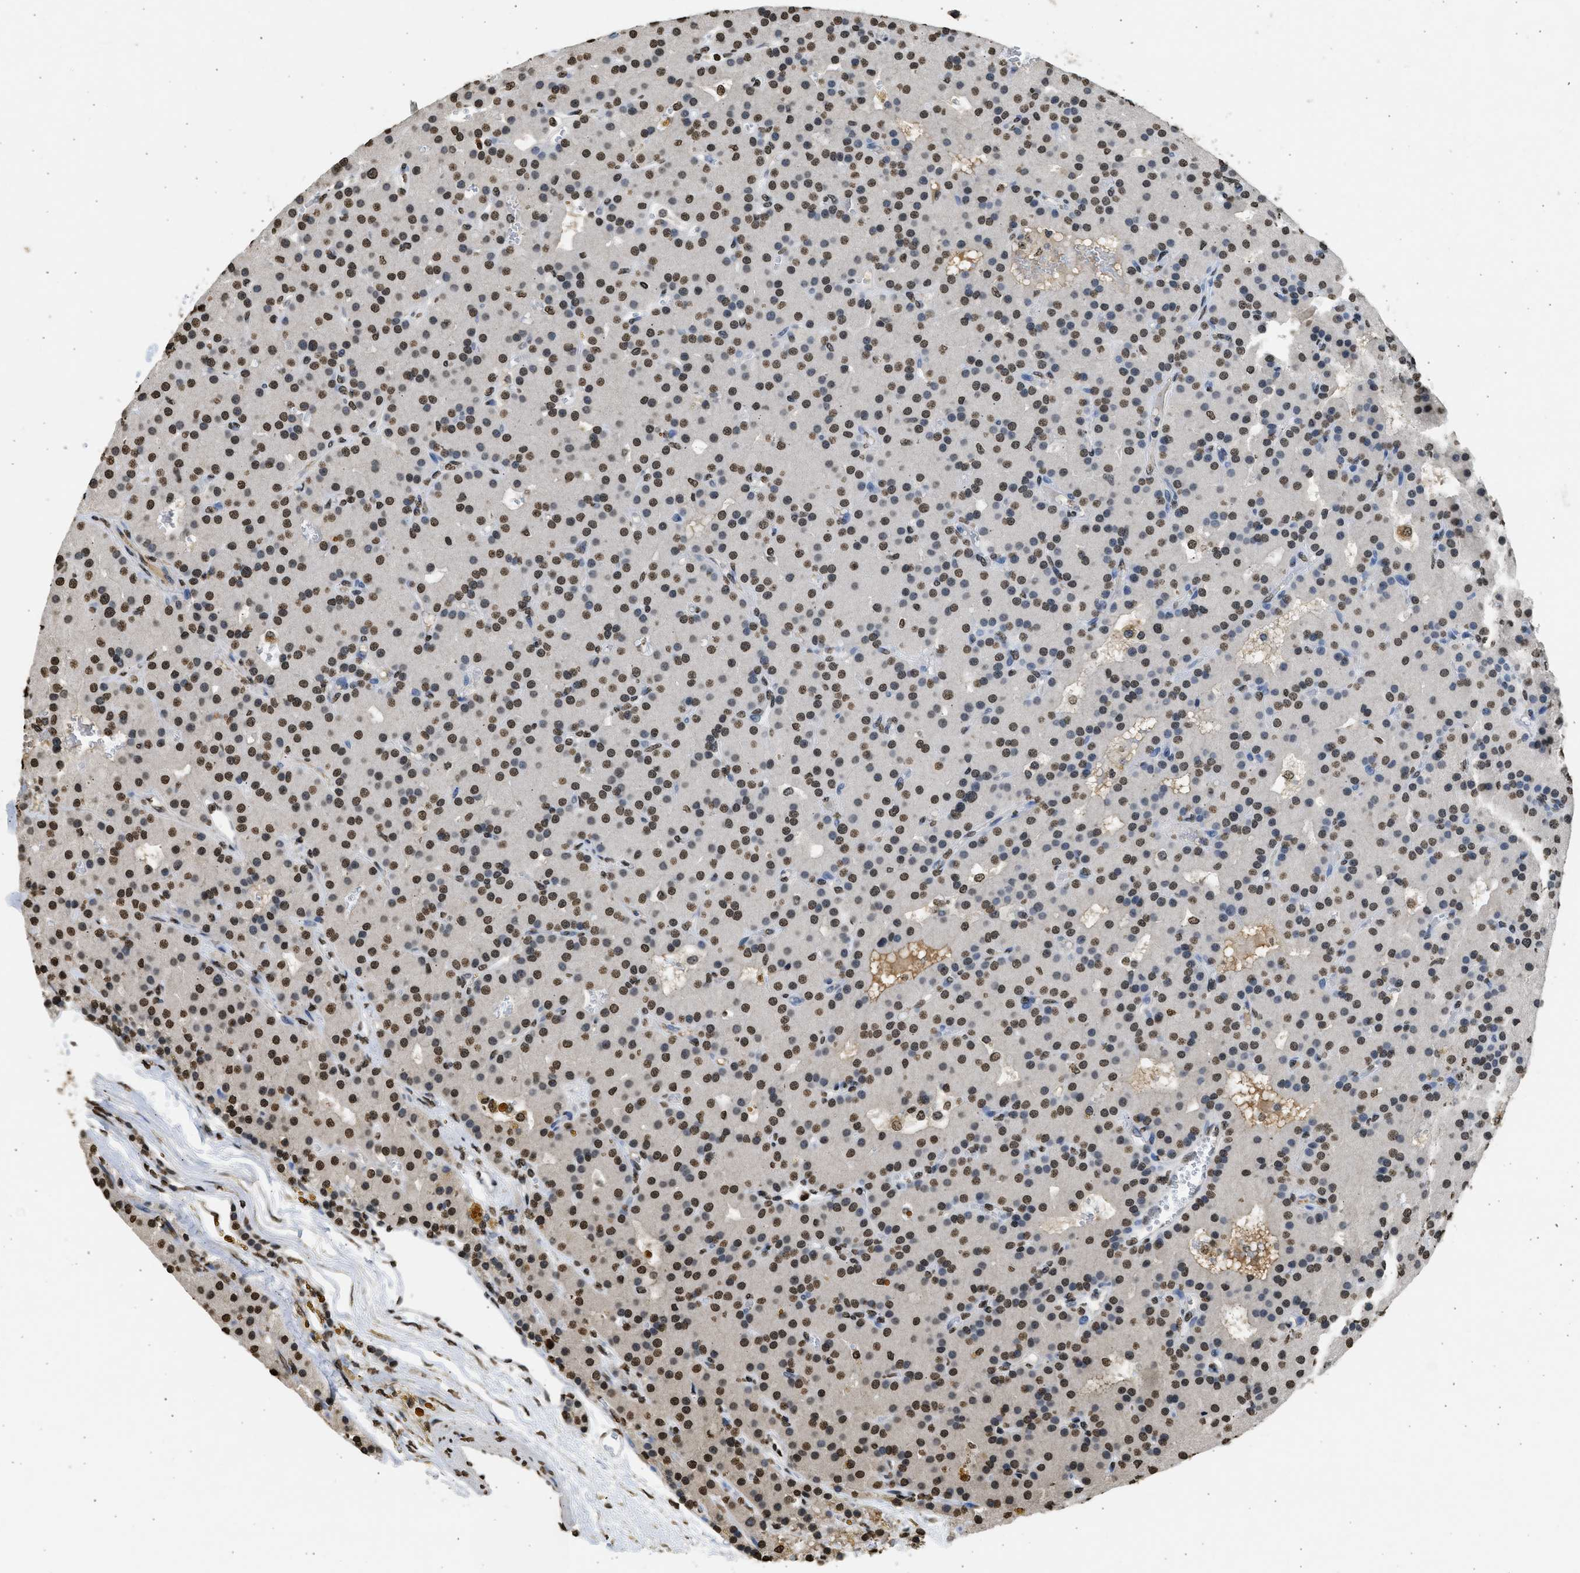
{"staining": {"intensity": "moderate", "quantity": ">75%", "location": "nuclear"}, "tissue": "parathyroid gland", "cell_type": "Glandular cells", "image_type": "normal", "snomed": [{"axis": "morphology", "description": "Normal tissue, NOS"}, {"axis": "morphology", "description": "Adenoma, NOS"}, {"axis": "topography", "description": "Parathyroid gland"}], "caption": "DAB immunohistochemical staining of unremarkable parathyroid gland shows moderate nuclear protein expression in approximately >75% of glandular cells.", "gene": "RRAGC", "patient": {"sex": "male", "age": 75}}